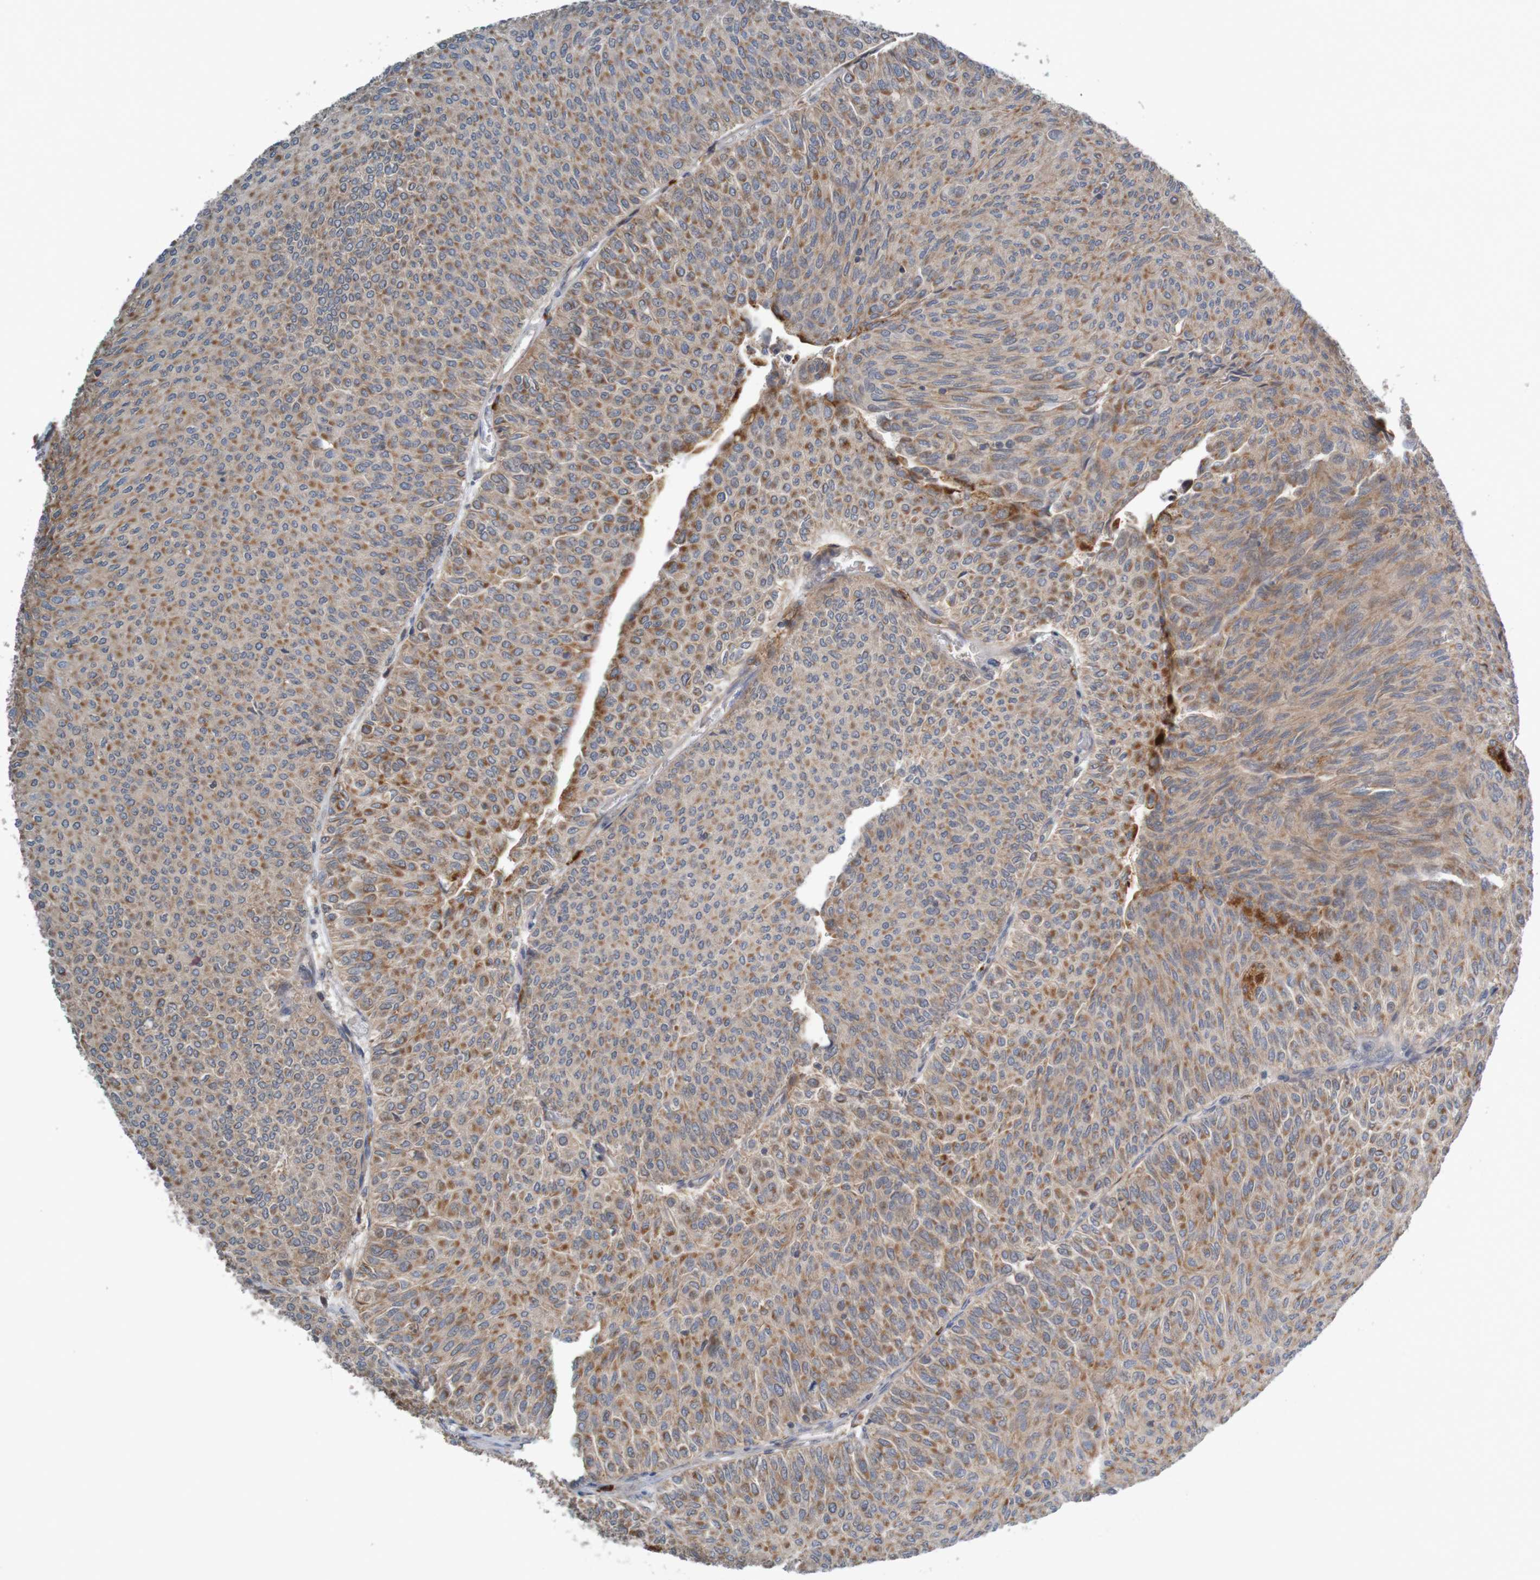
{"staining": {"intensity": "moderate", "quantity": ">75%", "location": "cytoplasmic/membranous"}, "tissue": "urothelial cancer", "cell_type": "Tumor cells", "image_type": "cancer", "snomed": [{"axis": "morphology", "description": "Urothelial carcinoma, Low grade"}, {"axis": "topography", "description": "Urinary bladder"}], "caption": "Tumor cells show medium levels of moderate cytoplasmic/membranous staining in approximately >75% of cells in low-grade urothelial carcinoma. (DAB (3,3'-diaminobenzidine) IHC with brightfield microscopy, high magnification).", "gene": "B3GAT2", "patient": {"sex": "male", "age": 78}}